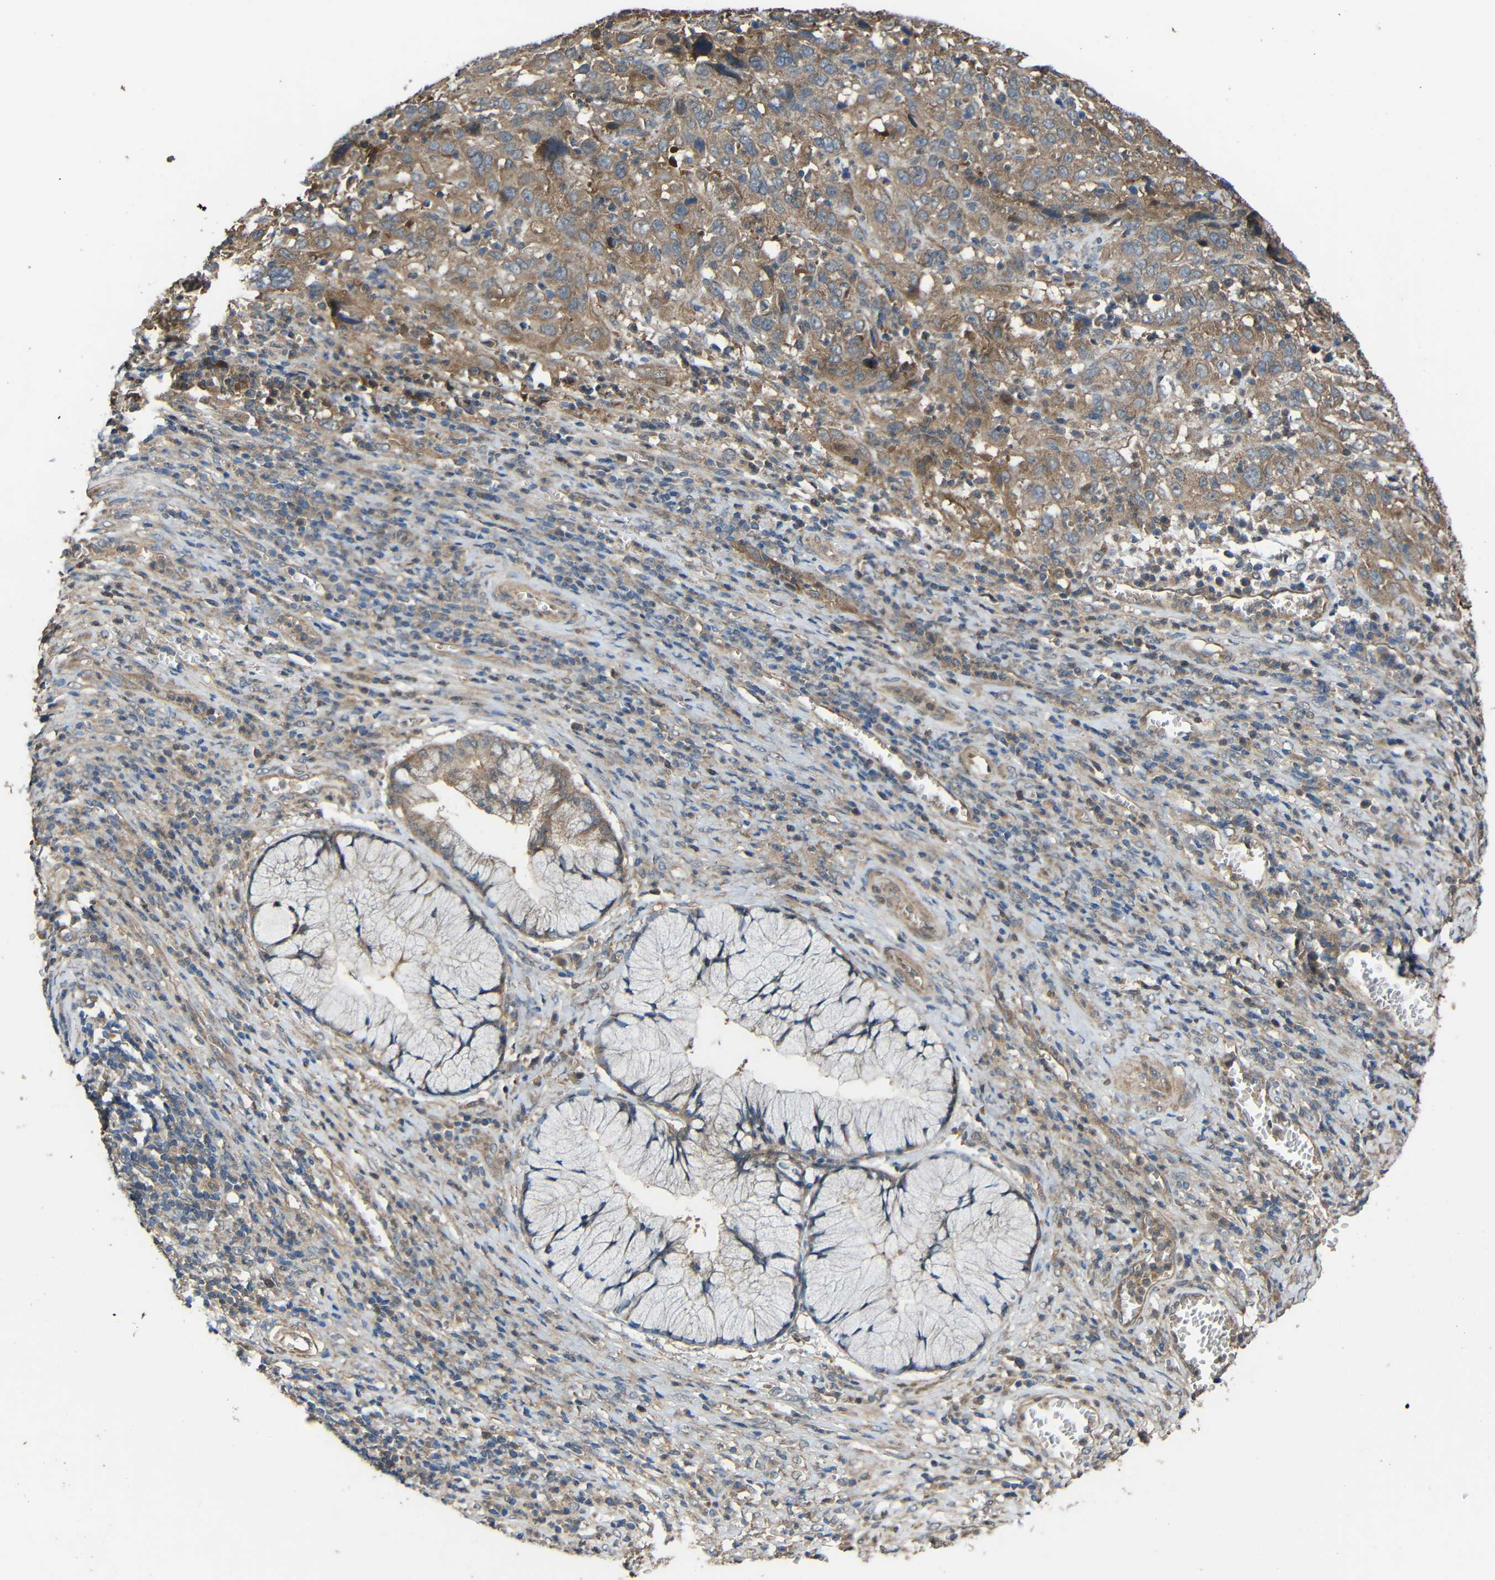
{"staining": {"intensity": "moderate", "quantity": ">75%", "location": "cytoplasmic/membranous"}, "tissue": "cervical cancer", "cell_type": "Tumor cells", "image_type": "cancer", "snomed": [{"axis": "morphology", "description": "Squamous cell carcinoma, NOS"}, {"axis": "topography", "description": "Cervix"}], "caption": "Cervical squamous cell carcinoma stained with DAB (3,3'-diaminobenzidine) immunohistochemistry displays medium levels of moderate cytoplasmic/membranous positivity in approximately >75% of tumor cells.", "gene": "CHST9", "patient": {"sex": "female", "age": 32}}